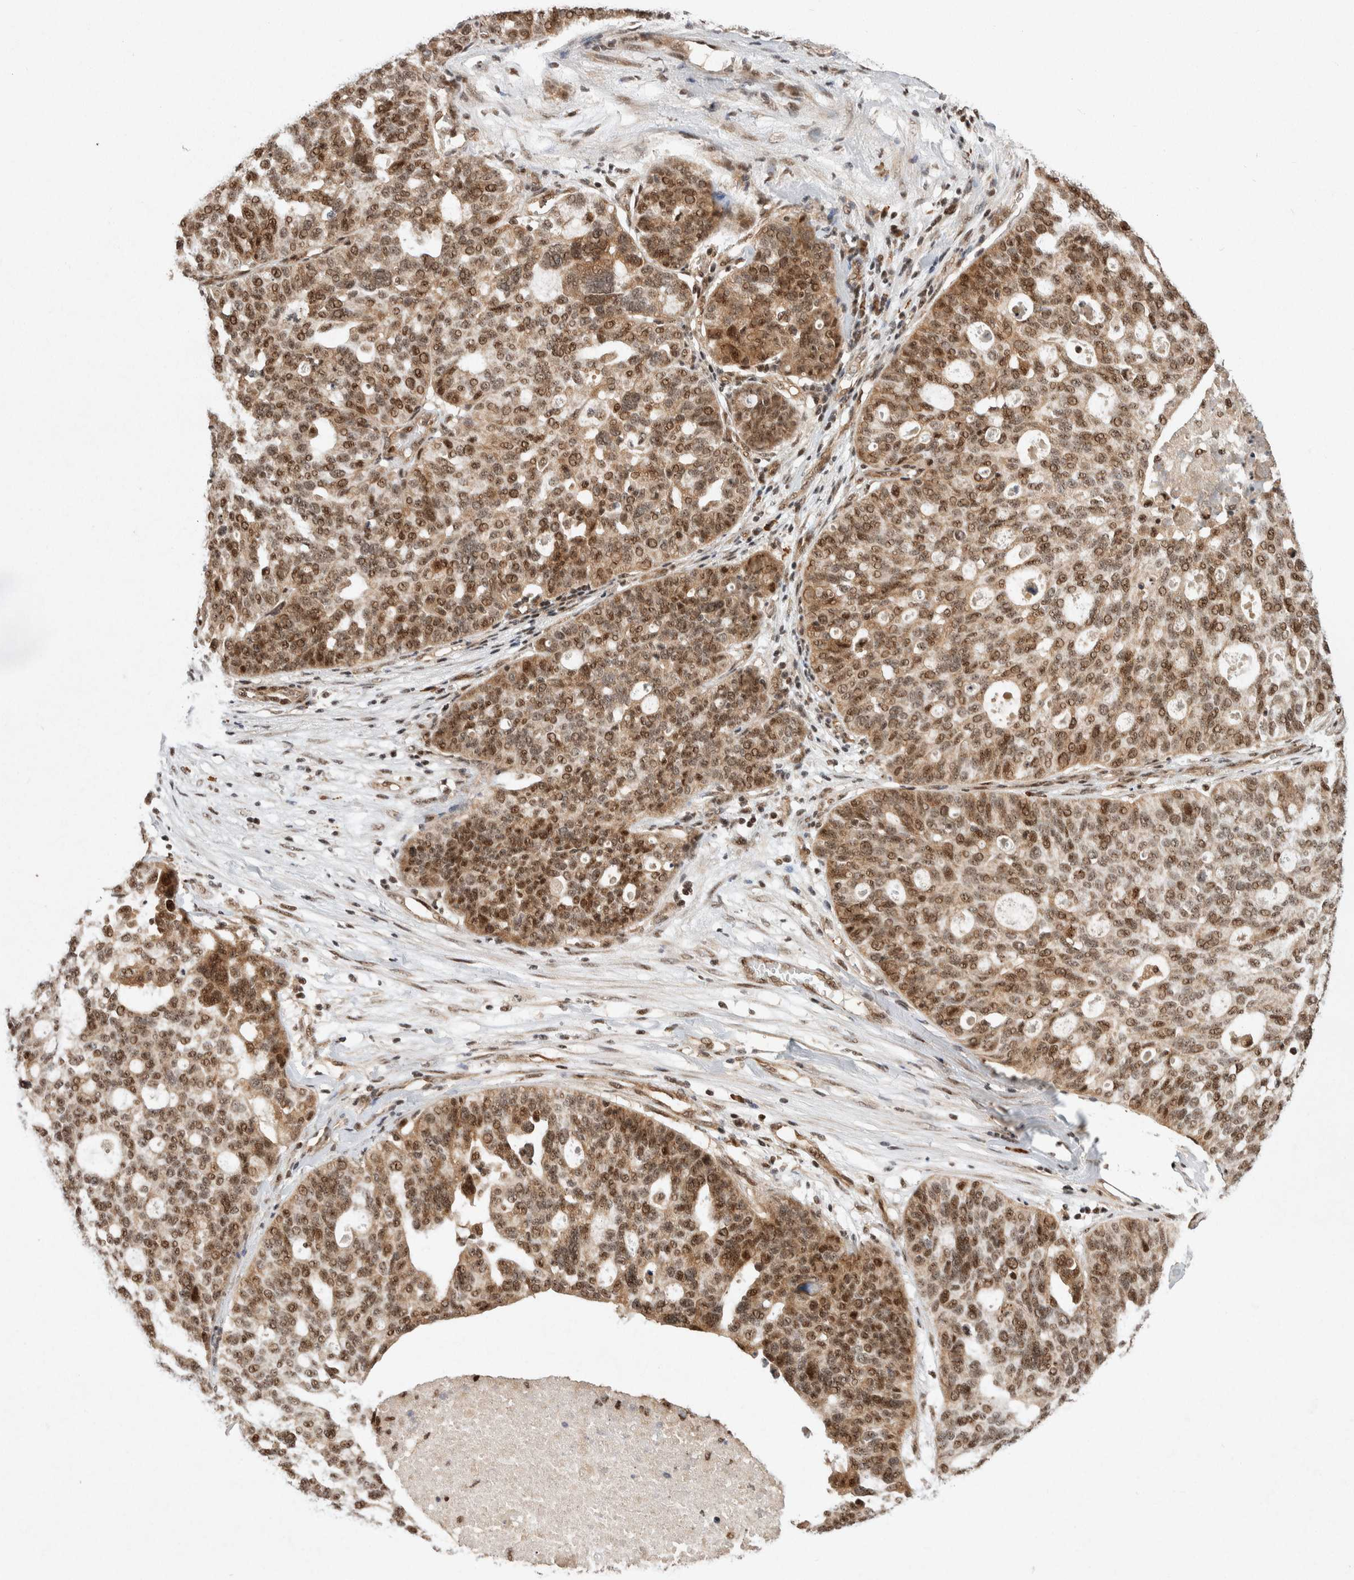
{"staining": {"intensity": "moderate", "quantity": ">75%", "location": "cytoplasmic/membranous,nuclear"}, "tissue": "ovarian cancer", "cell_type": "Tumor cells", "image_type": "cancer", "snomed": [{"axis": "morphology", "description": "Cystadenocarcinoma, serous, NOS"}, {"axis": "topography", "description": "Ovary"}], "caption": "A brown stain highlights moderate cytoplasmic/membranous and nuclear expression of a protein in serous cystadenocarcinoma (ovarian) tumor cells. (Brightfield microscopy of DAB IHC at high magnification).", "gene": "TOR1B", "patient": {"sex": "female", "age": 59}}